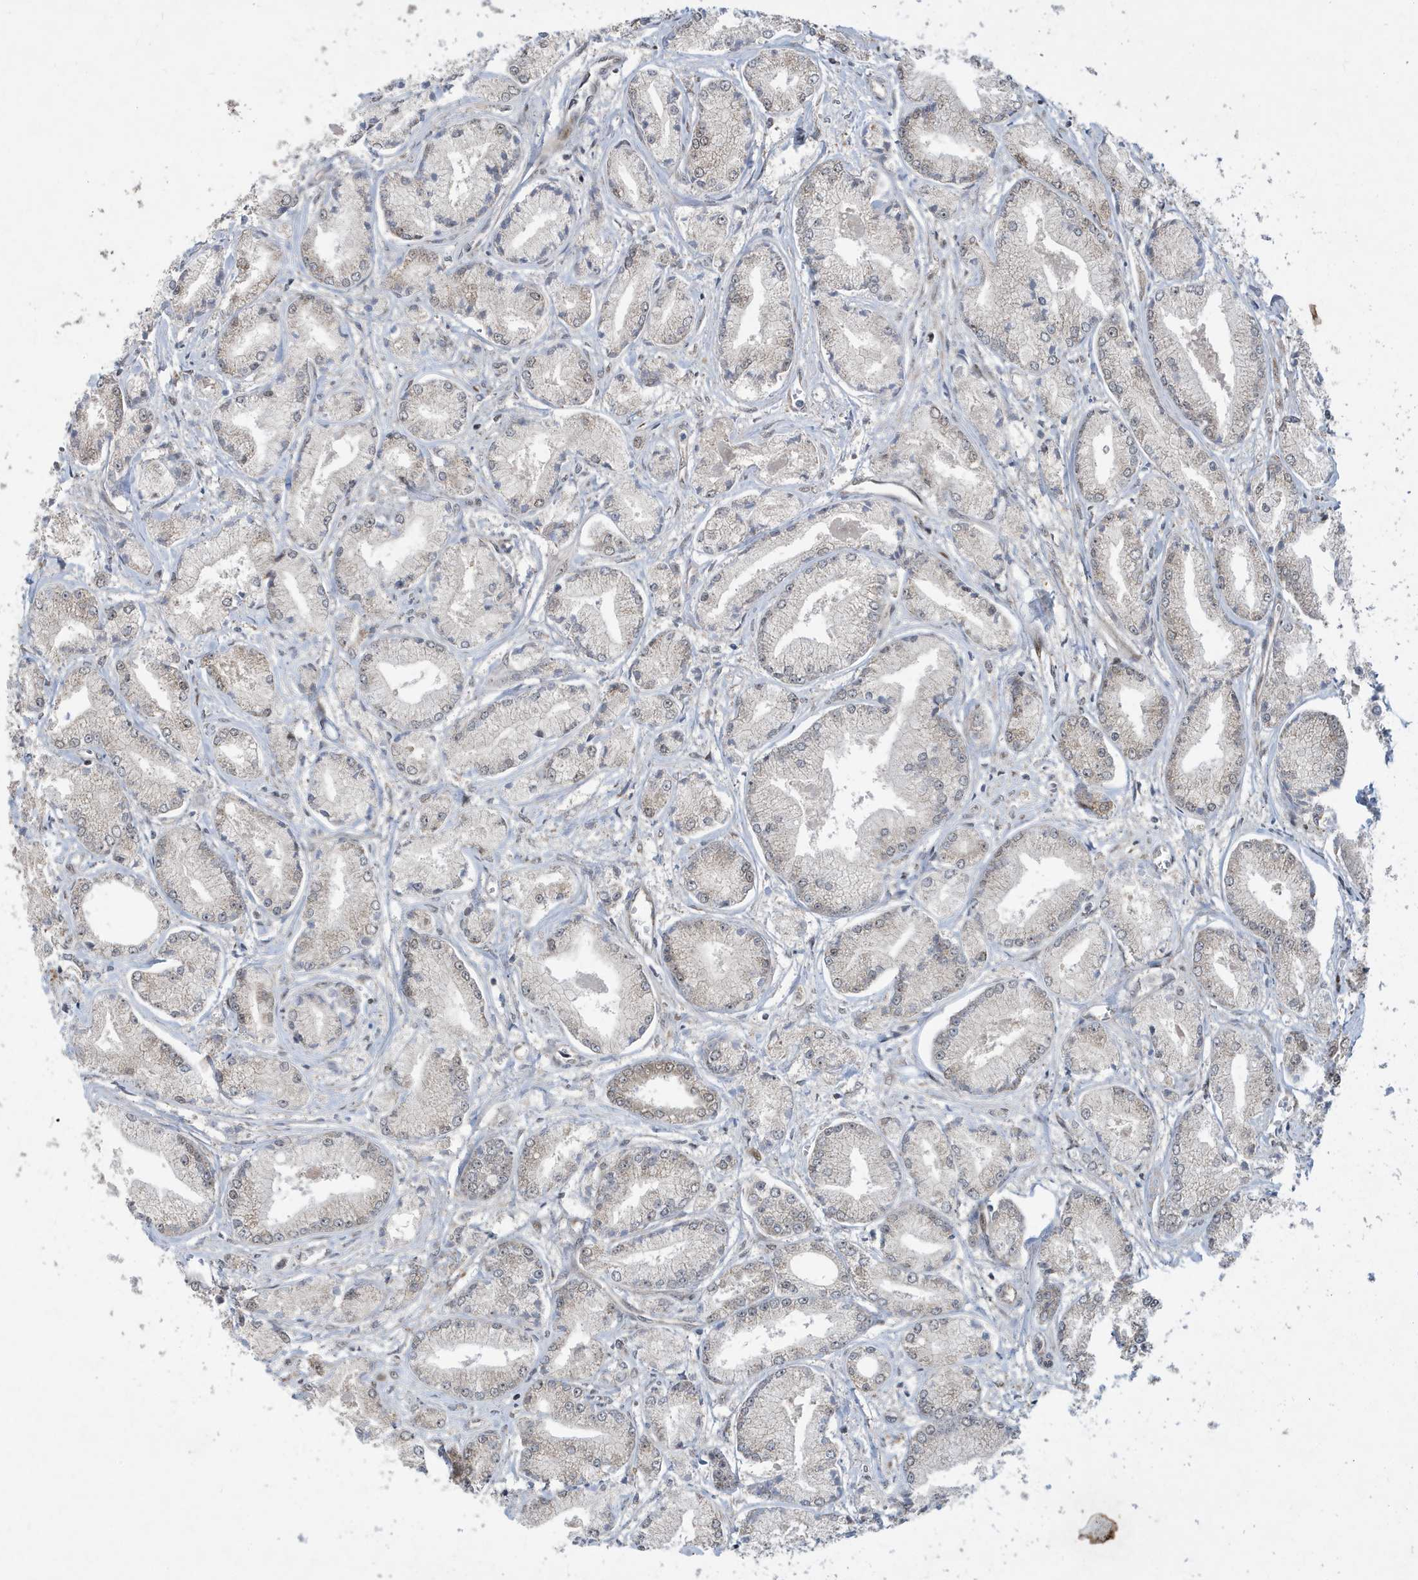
{"staining": {"intensity": "negative", "quantity": "none", "location": "none"}, "tissue": "prostate cancer", "cell_type": "Tumor cells", "image_type": "cancer", "snomed": [{"axis": "morphology", "description": "Adenocarcinoma, Low grade"}, {"axis": "topography", "description": "Prostate"}], "caption": "Protein analysis of prostate cancer reveals no significant positivity in tumor cells.", "gene": "FAM9B", "patient": {"sex": "male", "age": 60}}